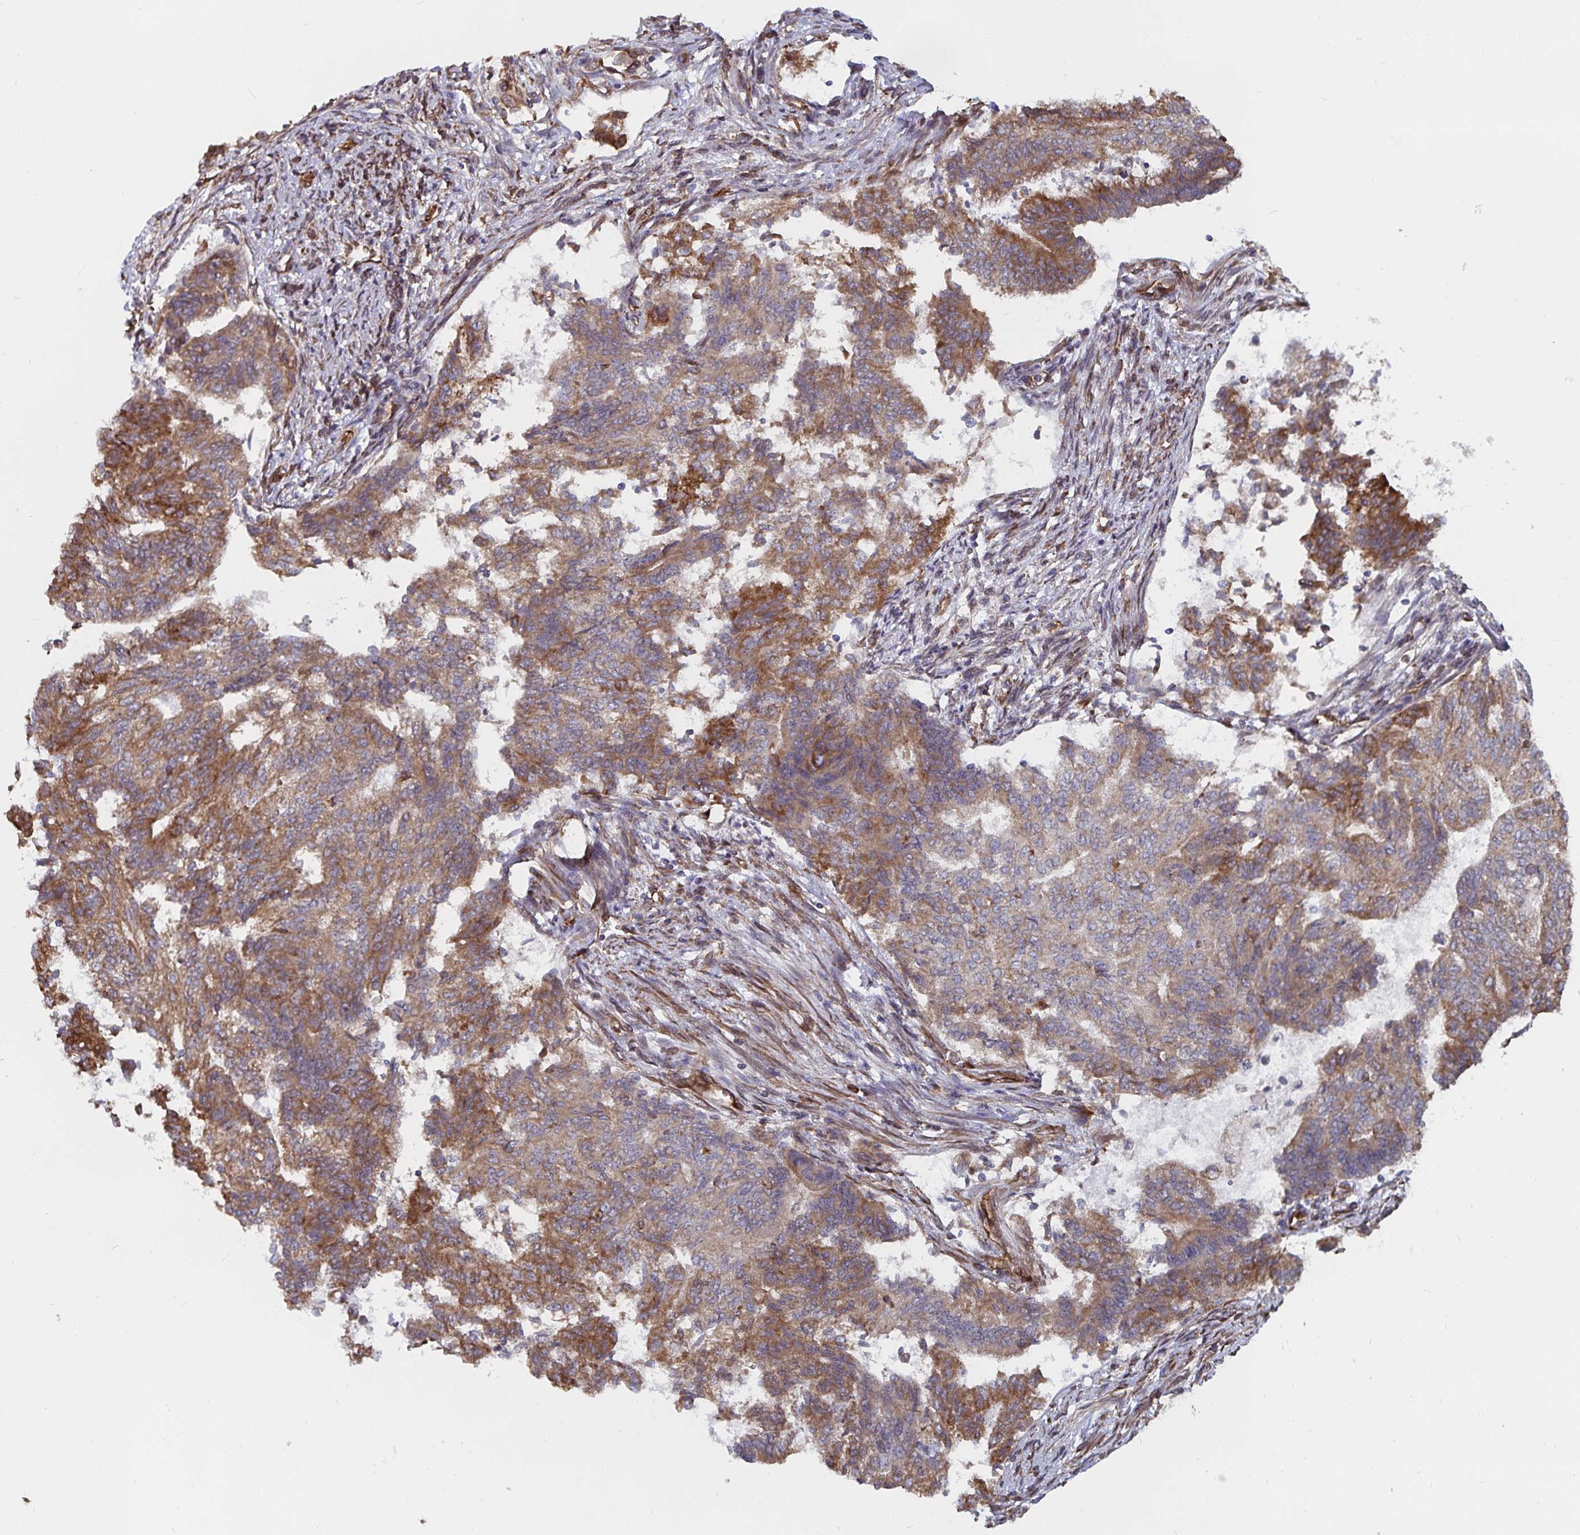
{"staining": {"intensity": "moderate", "quantity": ">75%", "location": "cytoplasmic/membranous"}, "tissue": "endometrial cancer", "cell_type": "Tumor cells", "image_type": "cancer", "snomed": [{"axis": "morphology", "description": "Adenocarcinoma, NOS"}, {"axis": "topography", "description": "Endometrium"}], "caption": "A medium amount of moderate cytoplasmic/membranous expression is identified in about >75% of tumor cells in adenocarcinoma (endometrial) tissue.", "gene": "BCAP29", "patient": {"sex": "female", "age": 65}}